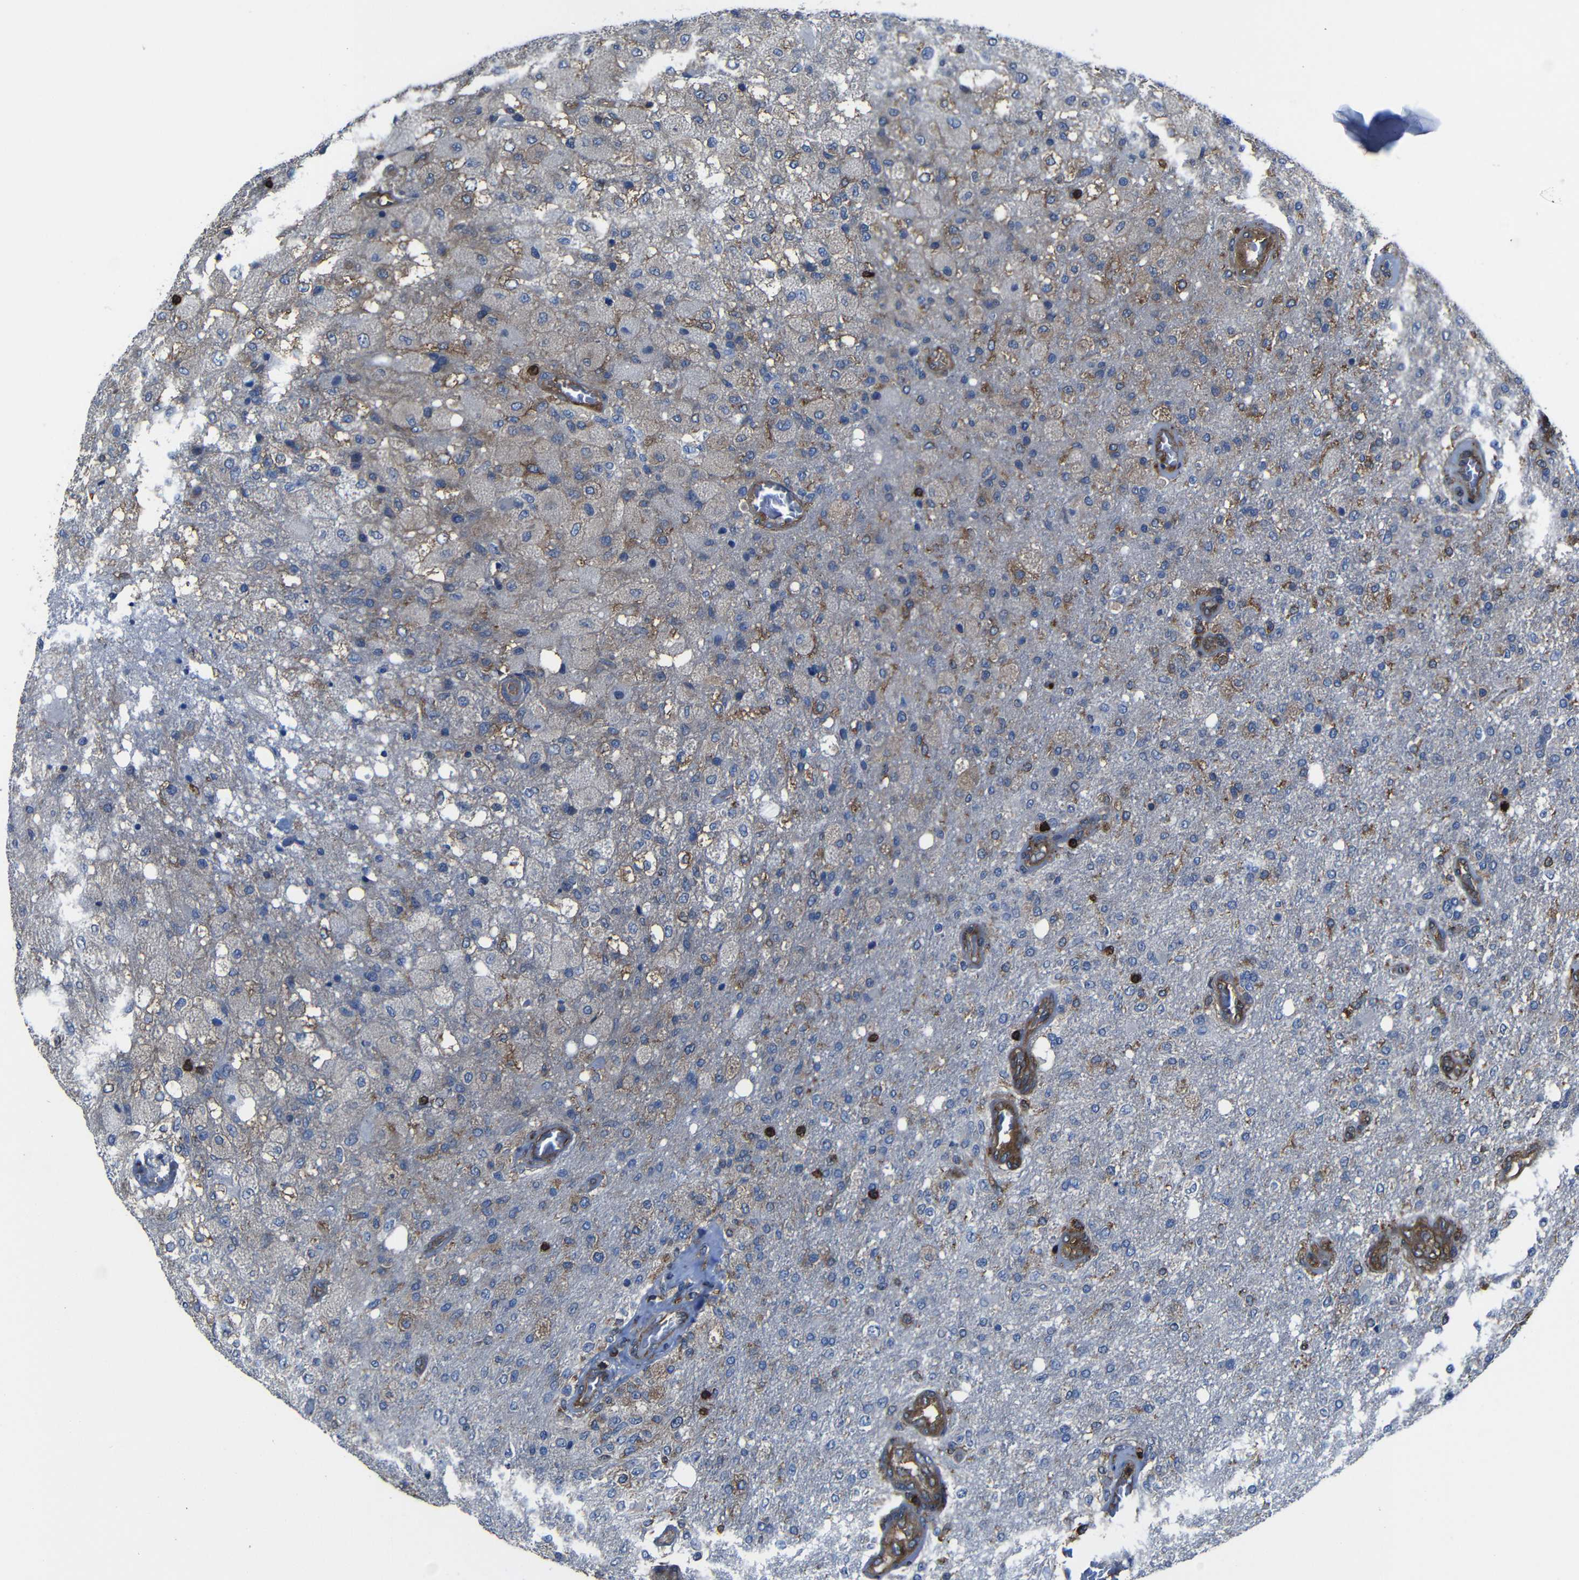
{"staining": {"intensity": "moderate", "quantity": "25%-75%", "location": "cytoplasmic/membranous"}, "tissue": "glioma", "cell_type": "Tumor cells", "image_type": "cancer", "snomed": [{"axis": "morphology", "description": "Normal tissue, NOS"}, {"axis": "morphology", "description": "Glioma, malignant, High grade"}, {"axis": "topography", "description": "Cerebral cortex"}], "caption": "Protein staining of glioma tissue shows moderate cytoplasmic/membranous staining in about 25%-75% of tumor cells.", "gene": "ARHGEF1", "patient": {"sex": "male", "age": 77}}